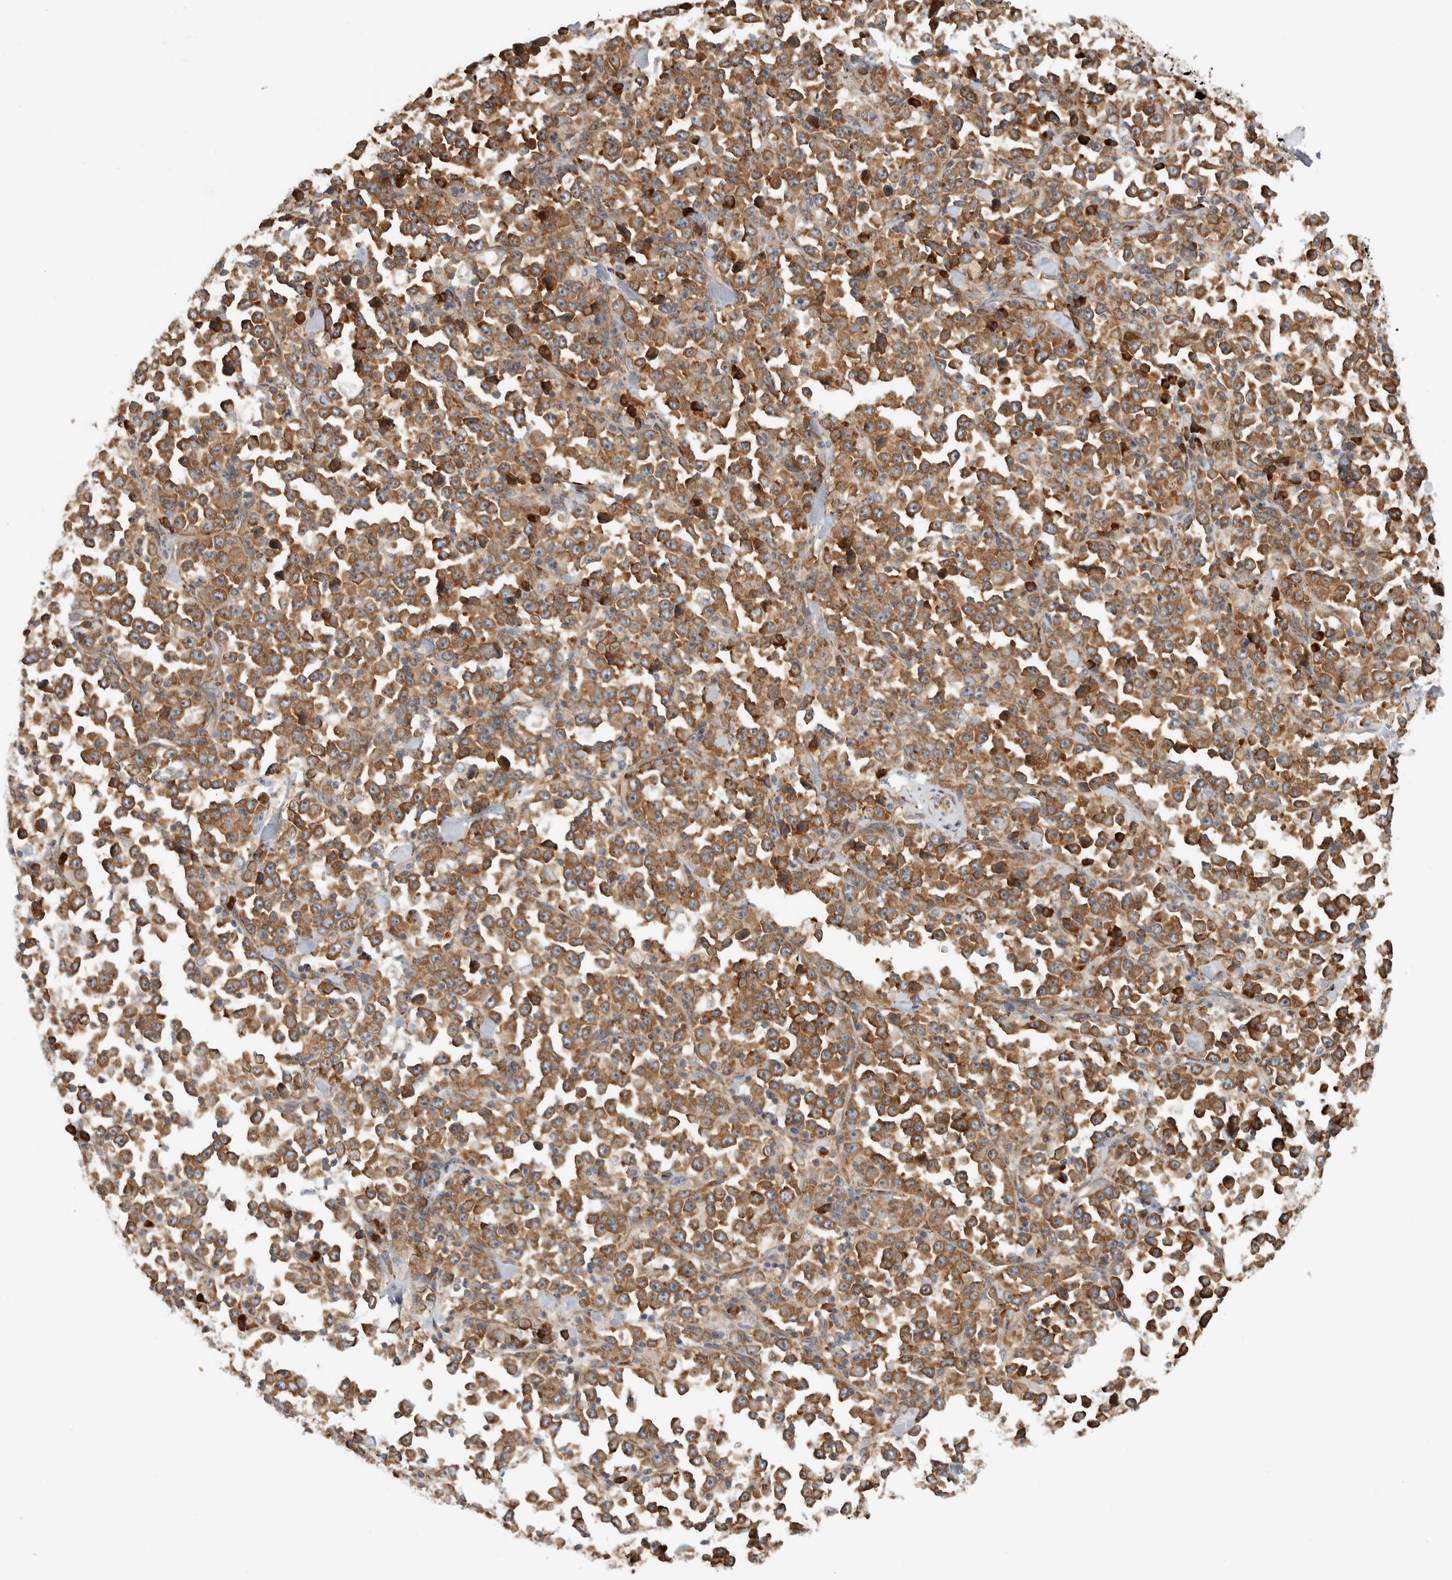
{"staining": {"intensity": "moderate", "quantity": ">75%", "location": "cytoplasmic/membranous"}, "tissue": "stomach cancer", "cell_type": "Tumor cells", "image_type": "cancer", "snomed": [{"axis": "morphology", "description": "Normal tissue, NOS"}, {"axis": "morphology", "description": "Adenocarcinoma, NOS"}, {"axis": "topography", "description": "Stomach, upper"}, {"axis": "topography", "description": "Stomach"}], "caption": "There is medium levels of moderate cytoplasmic/membranous positivity in tumor cells of stomach cancer, as demonstrated by immunohistochemical staining (brown color).", "gene": "EIF3H", "patient": {"sex": "male", "age": 59}}